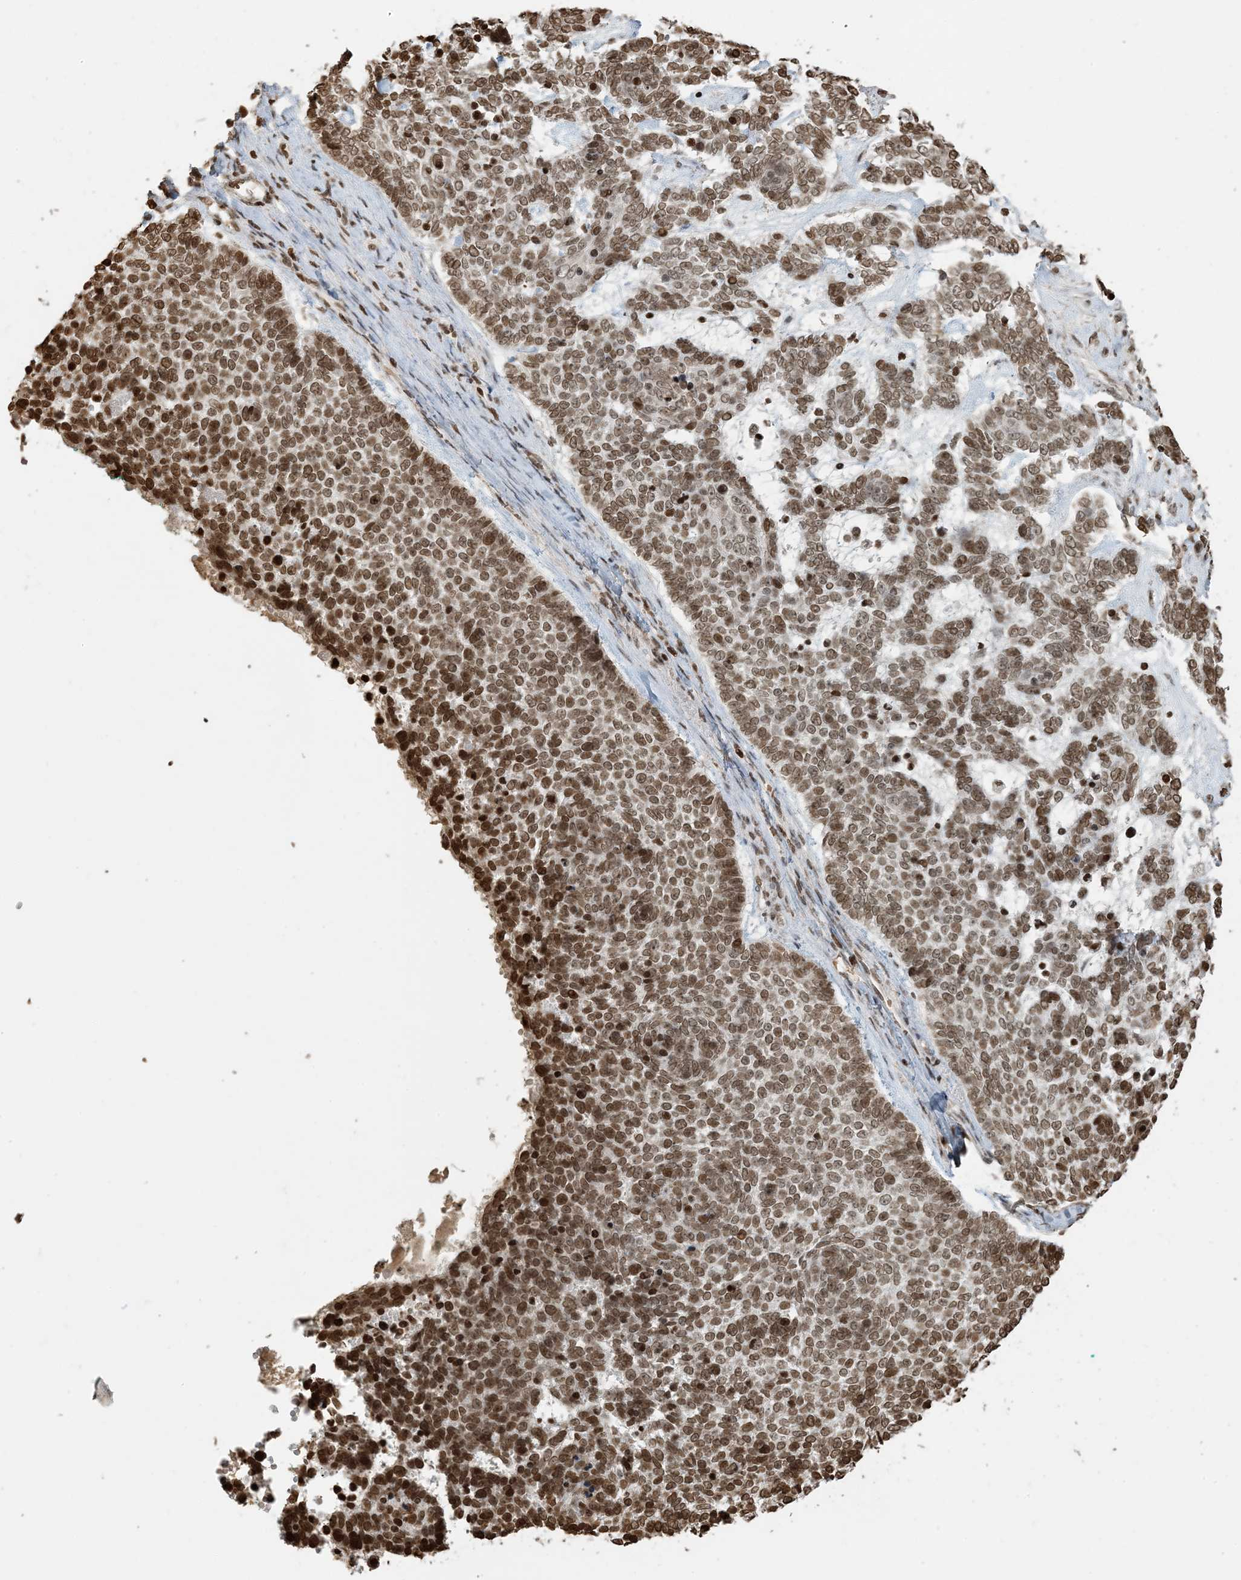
{"staining": {"intensity": "moderate", "quantity": ">75%", "location": "nuclear"}, "tissue": "skin cancer", "cell_type": "Tumor cells", "image_type": "cancer", "snomed": [{"axis": "morphology", "description": "Basal cell carcinoma"}, {"axis": "topography", "description": "Skin"}], "caption": "Approximately >75% of tumor cells in skin cancer reveal moderate nuclear protein positivity as visualized by brown immunohistochemical staining.", "gene": "H3-3B", "patient": {"sex": "female", "age": 81}}